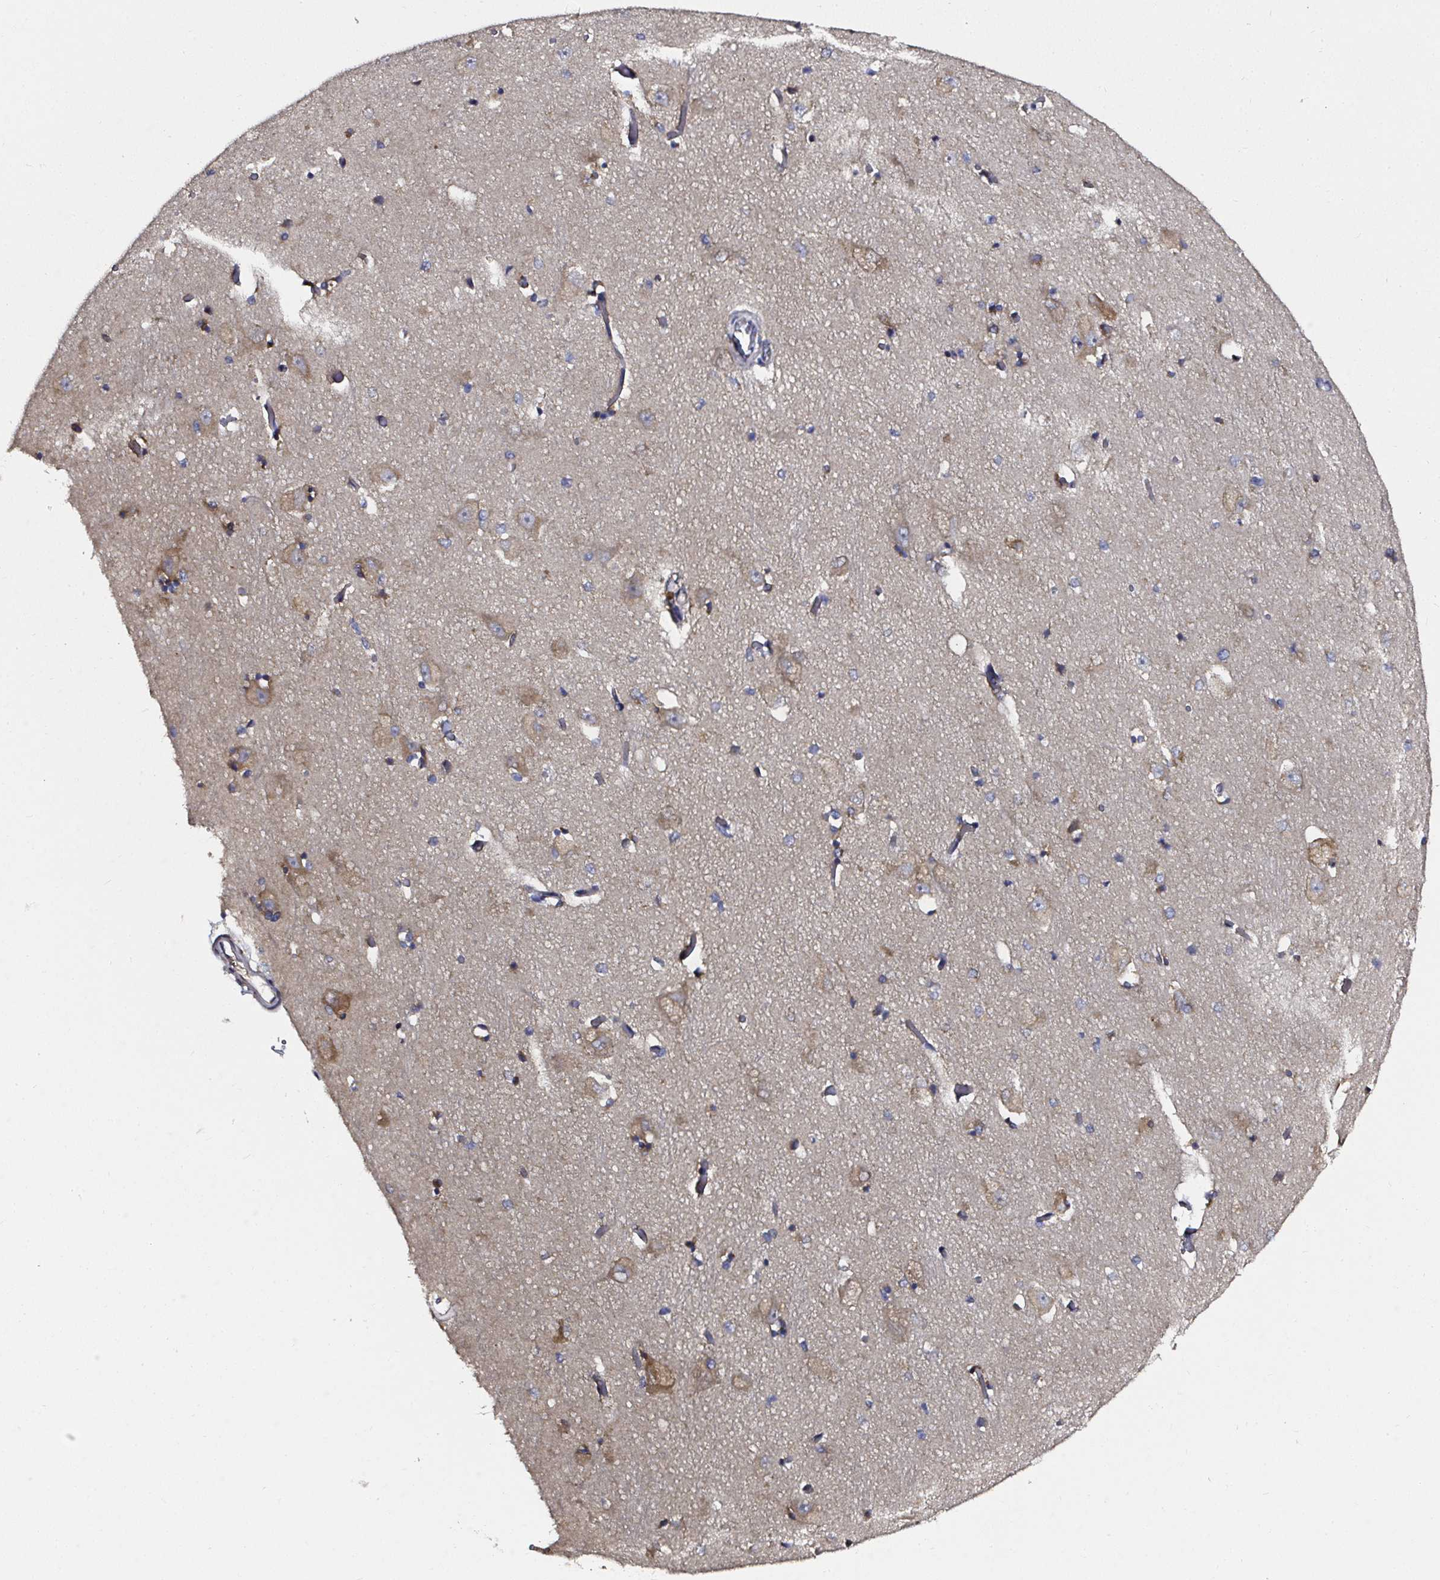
{"staining": {"intensity": "weak", "quantity": "25%-75%", "location": "cytoplasmic/membranous"}, "tissue": "caudate", "cell_type": "Glial cells", "image_type": "normal", "snomed": [{"axis": "morphology", "description": "Normal tissue, NOS"}, {"axis": "topography", "description": "Lateral ventricle wall"}, {"axis": "topography", "description": "Hippocampus"}], "caption": "Brown immunohistochemical staining in unremarkable human caudate shows weak cytoplasmic/membranous expression in about 25%-75% of glial cells.", "gene": "ATAD3A", "patient": {"sex": "female", "age": 63}}